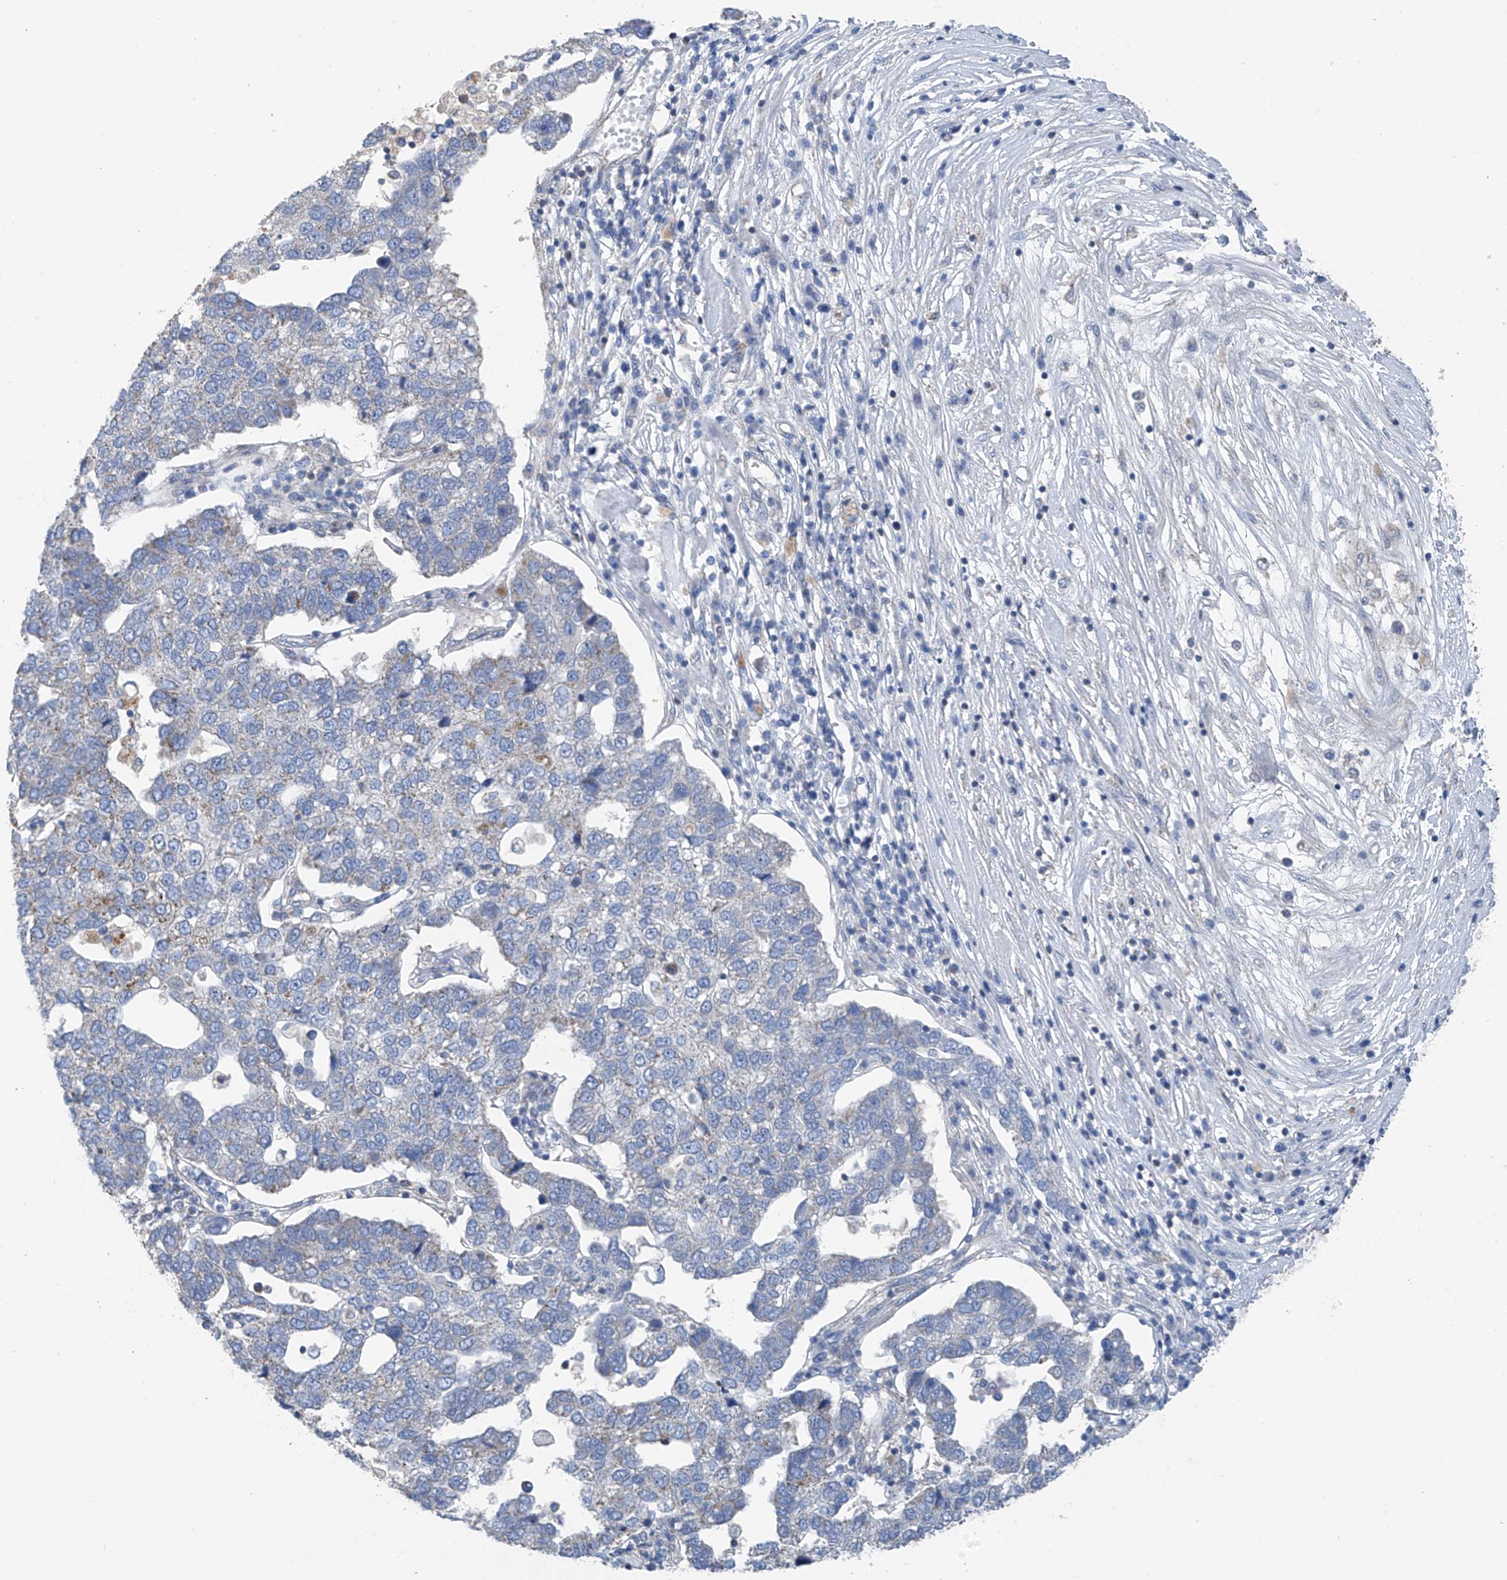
{"staining": {"intensity": "negative", "quantity": "none", "location": "none"}, "tissue": "pancreatic cancer", "cell_type": "Tumor cells", "image_type": "cancer", "snomed": [{"axis": "morphology", "description": "Adenocarcinoma, NOS"}, {"axis": "topography", "description": "Pancreas"}], "caption": "Immunohistochemical staining of pancreatic cancer (adenocarcinoma) exhibits no significant staining in tumor cells.", "gene": "SYN3", "patient": {"sex": "female", "age": 61}}